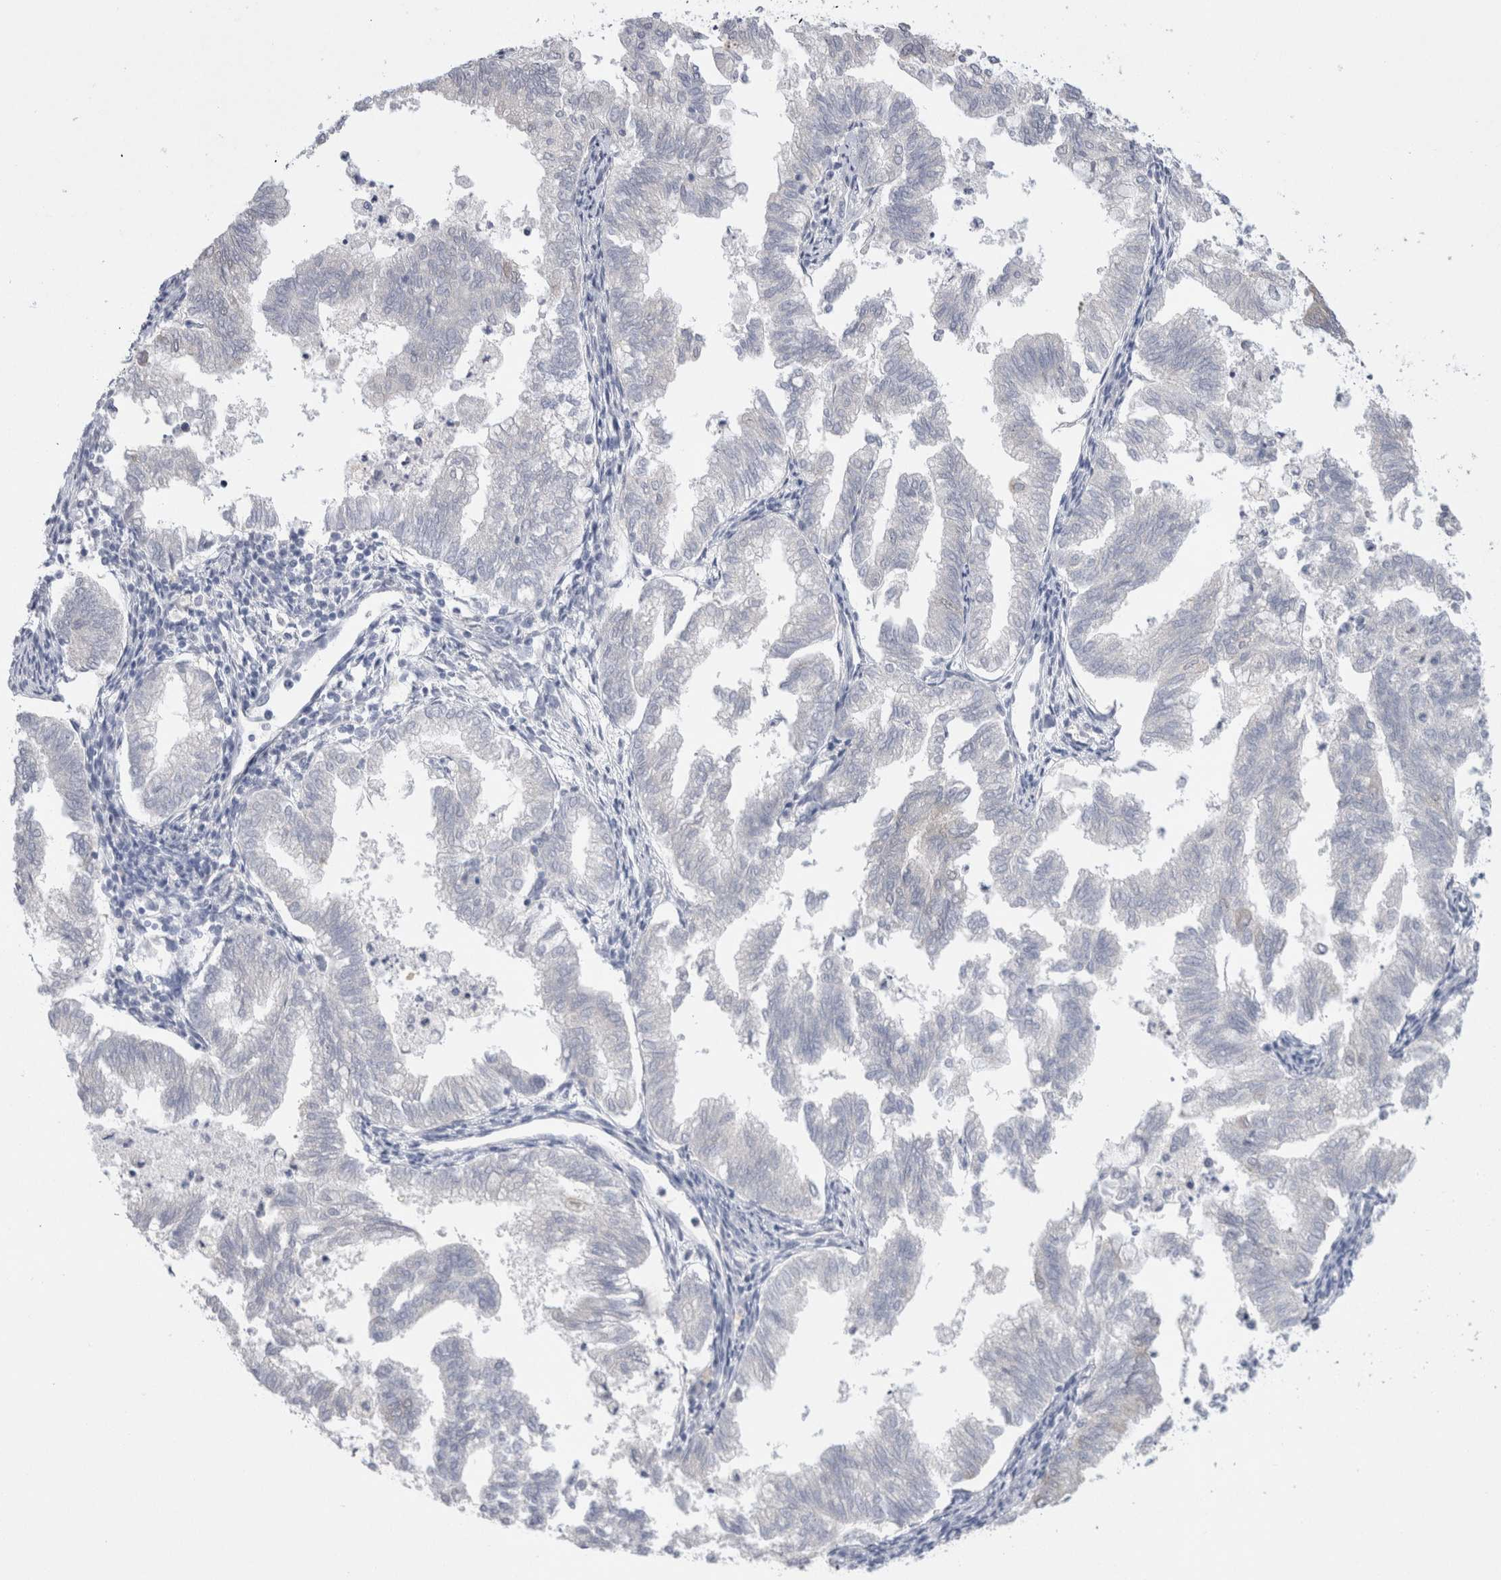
{"staining": {"intensity": "negative", "quantity": "none", "location": "none"}, "tissue": "endometrial cancer", "cell_type": "Tumor cells", "image_type": "cancer", "snomed": [{"axis": "morphology", "description": "Necrosis, NOS"}, {"axis": "morphology", "description": "Adenocarcinoma, NOS"}, {"axis": "topography", "description": "Endometrium"}], "caption": "The histopathology image shows no staining of tumor cells in endometrial cancer (adenocarcinoma). The staining is performed using DAB brown chromogen with nuclei counter-stained in using hematoxylin.", "gene": "WIPF2", "patient": {"sex": "female", "age": 79}}